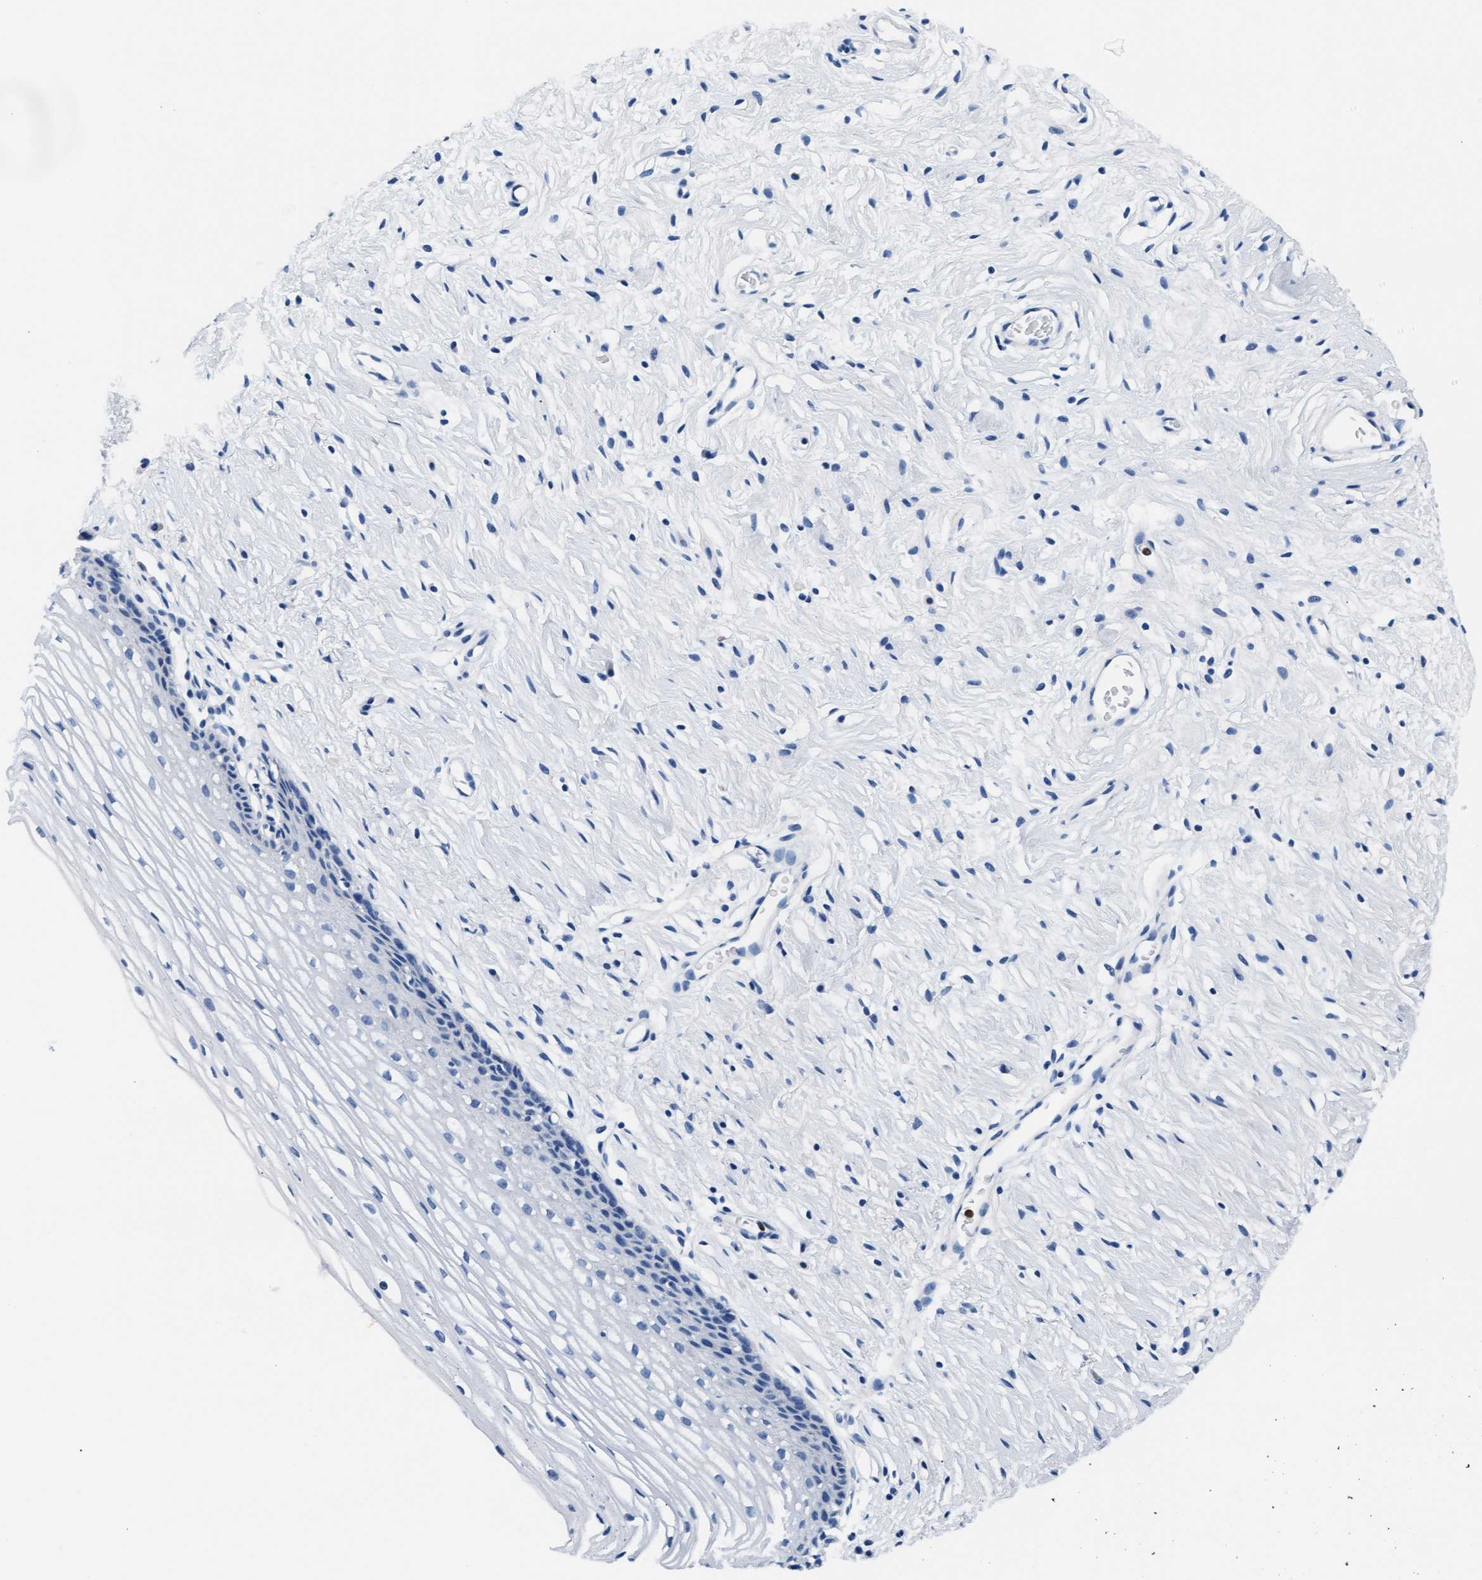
{"staining": {"intensity": "negative", "quantity": "none", "location": "none"}, "tissue": "cervix", "cell_type": "Glandular cells", "image_type": "normal", "snomed": [{"axis": "morphology", "description": "Normal tissue, NOS"}, {"axis": "topography", "description": "Cervix"}], "caption": "This is an immunohistochemistry (IHC) photomicrograph of benign human cervix. There is no expression in glandular cells.", "gene": "MMP8", "patient": {"sex": "female", "age": 77}}